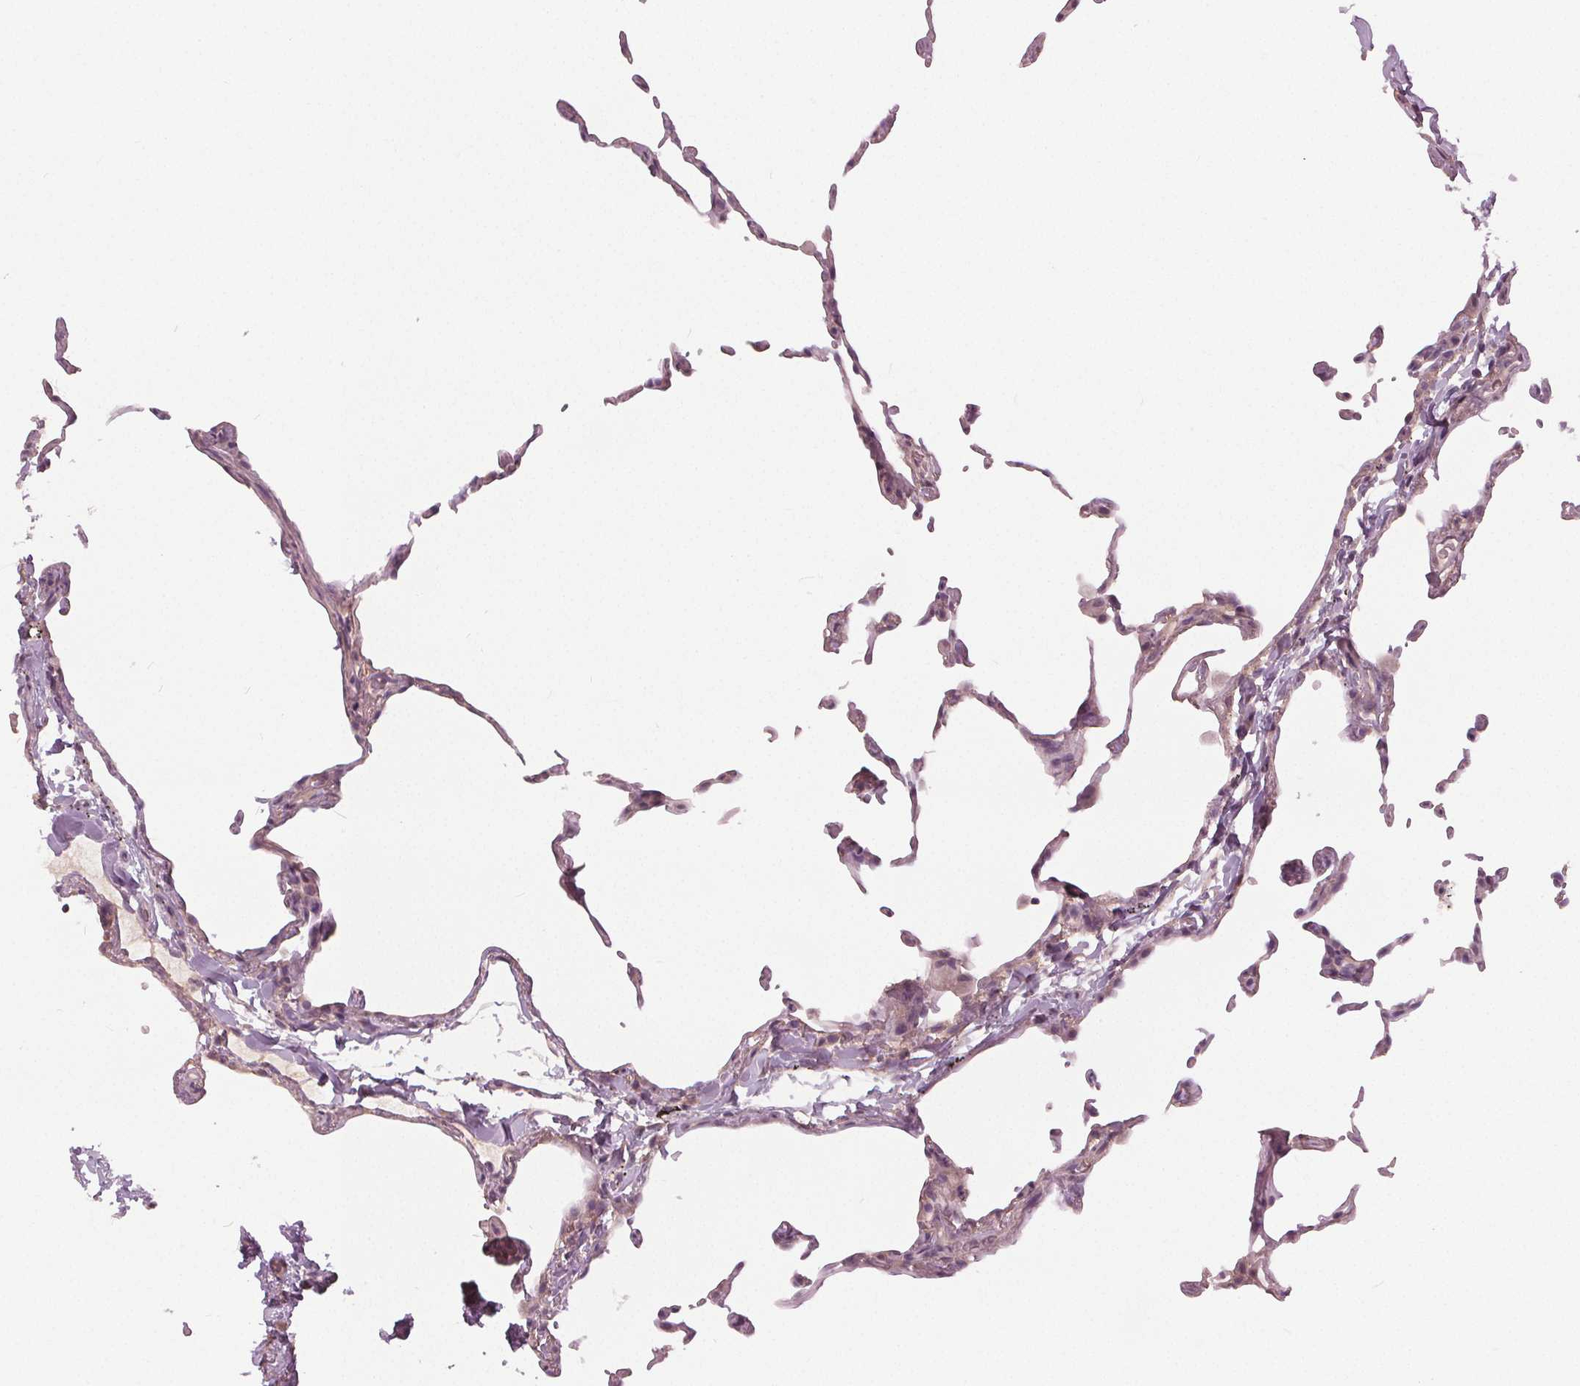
{"staining": {"intensity": "negative", "quantity": "none", "location": "none"}, "tissue": "lung", "cell_type": "Alveolar cells", "image_type": "normal", "snomed": [{"axis": "morphology", "description": "Normal tissue, NOS"}, {"axis": "topography", "description": "Lung"}], "caption": "There is no significant positivity in alveolar cells of lung. (DAB (3,3'-diaminobenzidine) immunohistochemistry (IHC) visualized using brightfield microscopy, high magnification).", "gene": "KLK13", "patient": {"sex": "female", "age": 57}}